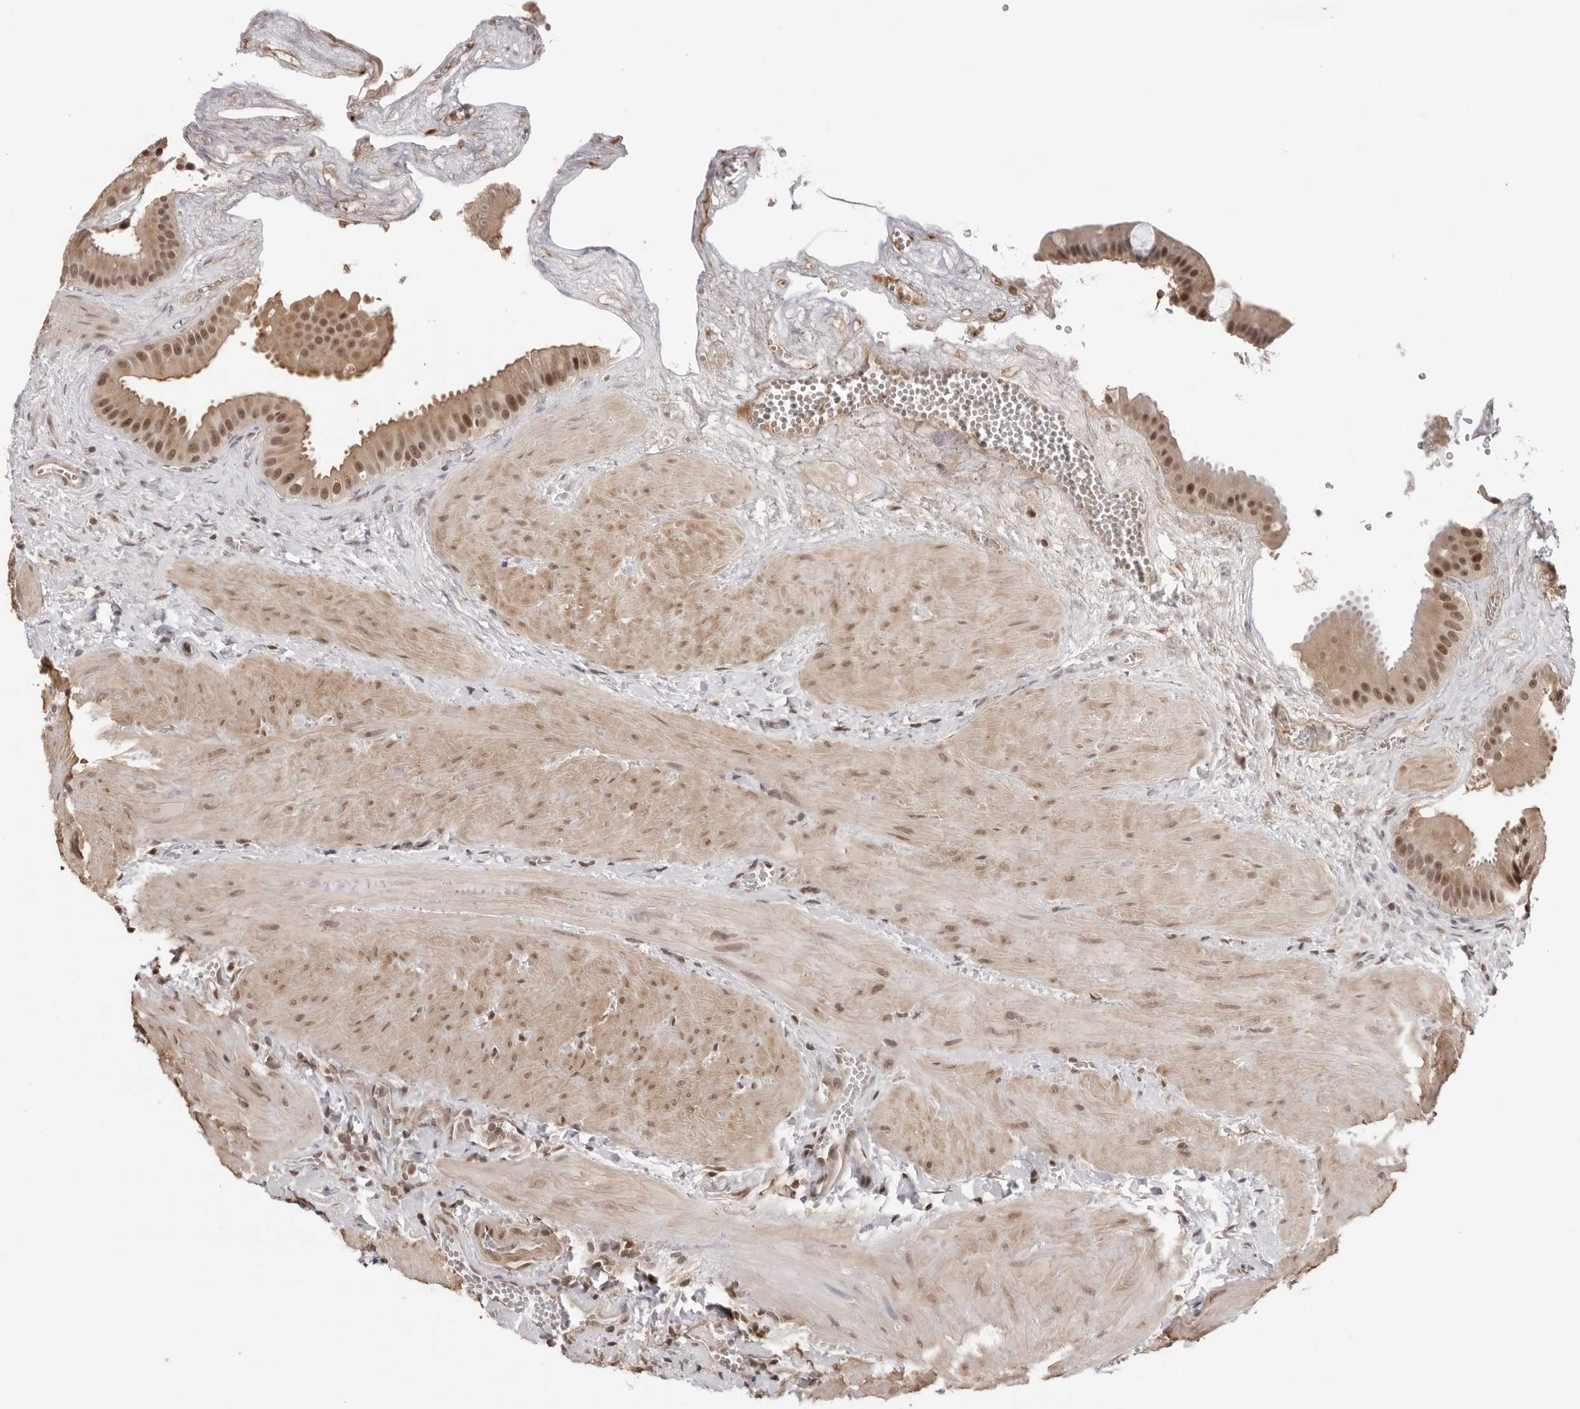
{"staining": {"intensity": "moderate", "quantity": ">75%", "location": "cytoplasmic/membranous,nuclear"}, "tissue": "gallbladder", "cell_type": "Glandular cells", "image_type": "normal", "snomed": [{"axis": "morphology", "description": "Normal tissue, NOS"}, {"axis": "topography", "description": "Gallbladder"}], "caption": "Gallbladder stained with DAB (3,3'-diaminobenzidine) immunohistochemistry displays medium levels of moderate cytoplasmic/membranous,nuclear expression in about >75% of glandular cells.", "gene": "SDE2", "patient": {"sex": "male", "age": 55}}